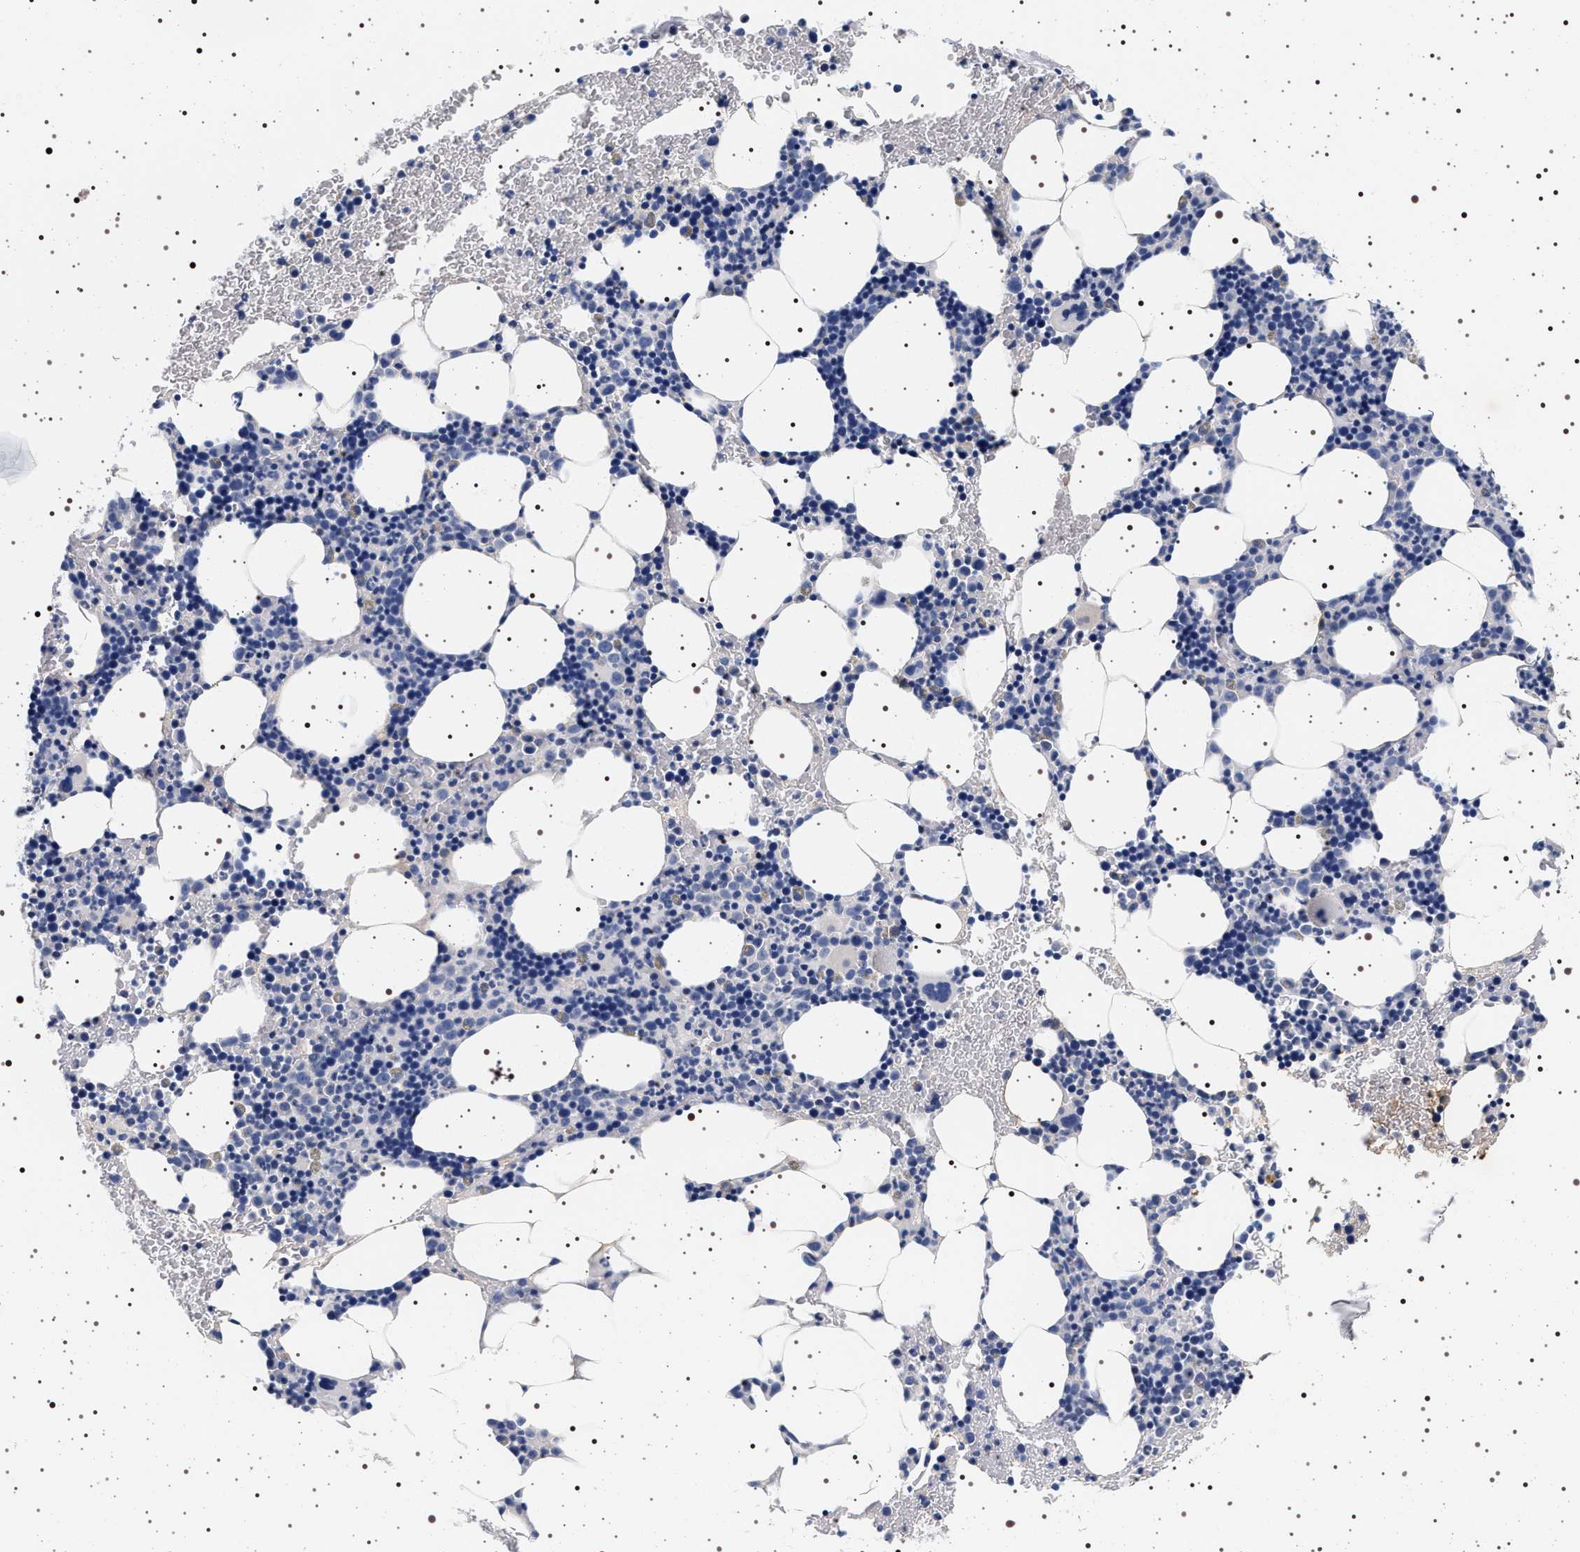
{"staining": {"intensity": "negative", "quantity": "none", "location": "none"}, "tissue": "bone marrow", "cell_type": "Hematopoietic cells", "image_type": "normal", "snomed": [{"axis": "morphology", "description": "Normal tissue, NOS"}, {"axis": "morphology", "description": "Inflammation, NOS"}, {"axis": "topography", "description": "Bone marrow"}], "caption": "An immunohistochemistry photomicrograph of normal bone marrow is shown. There is no staining in hematopoietic cells of bone marrow. (DAB IHC with hematoxylin counter stain).", "gene": "MAPK10", "patient": {"sex": "female", "age": 70}}